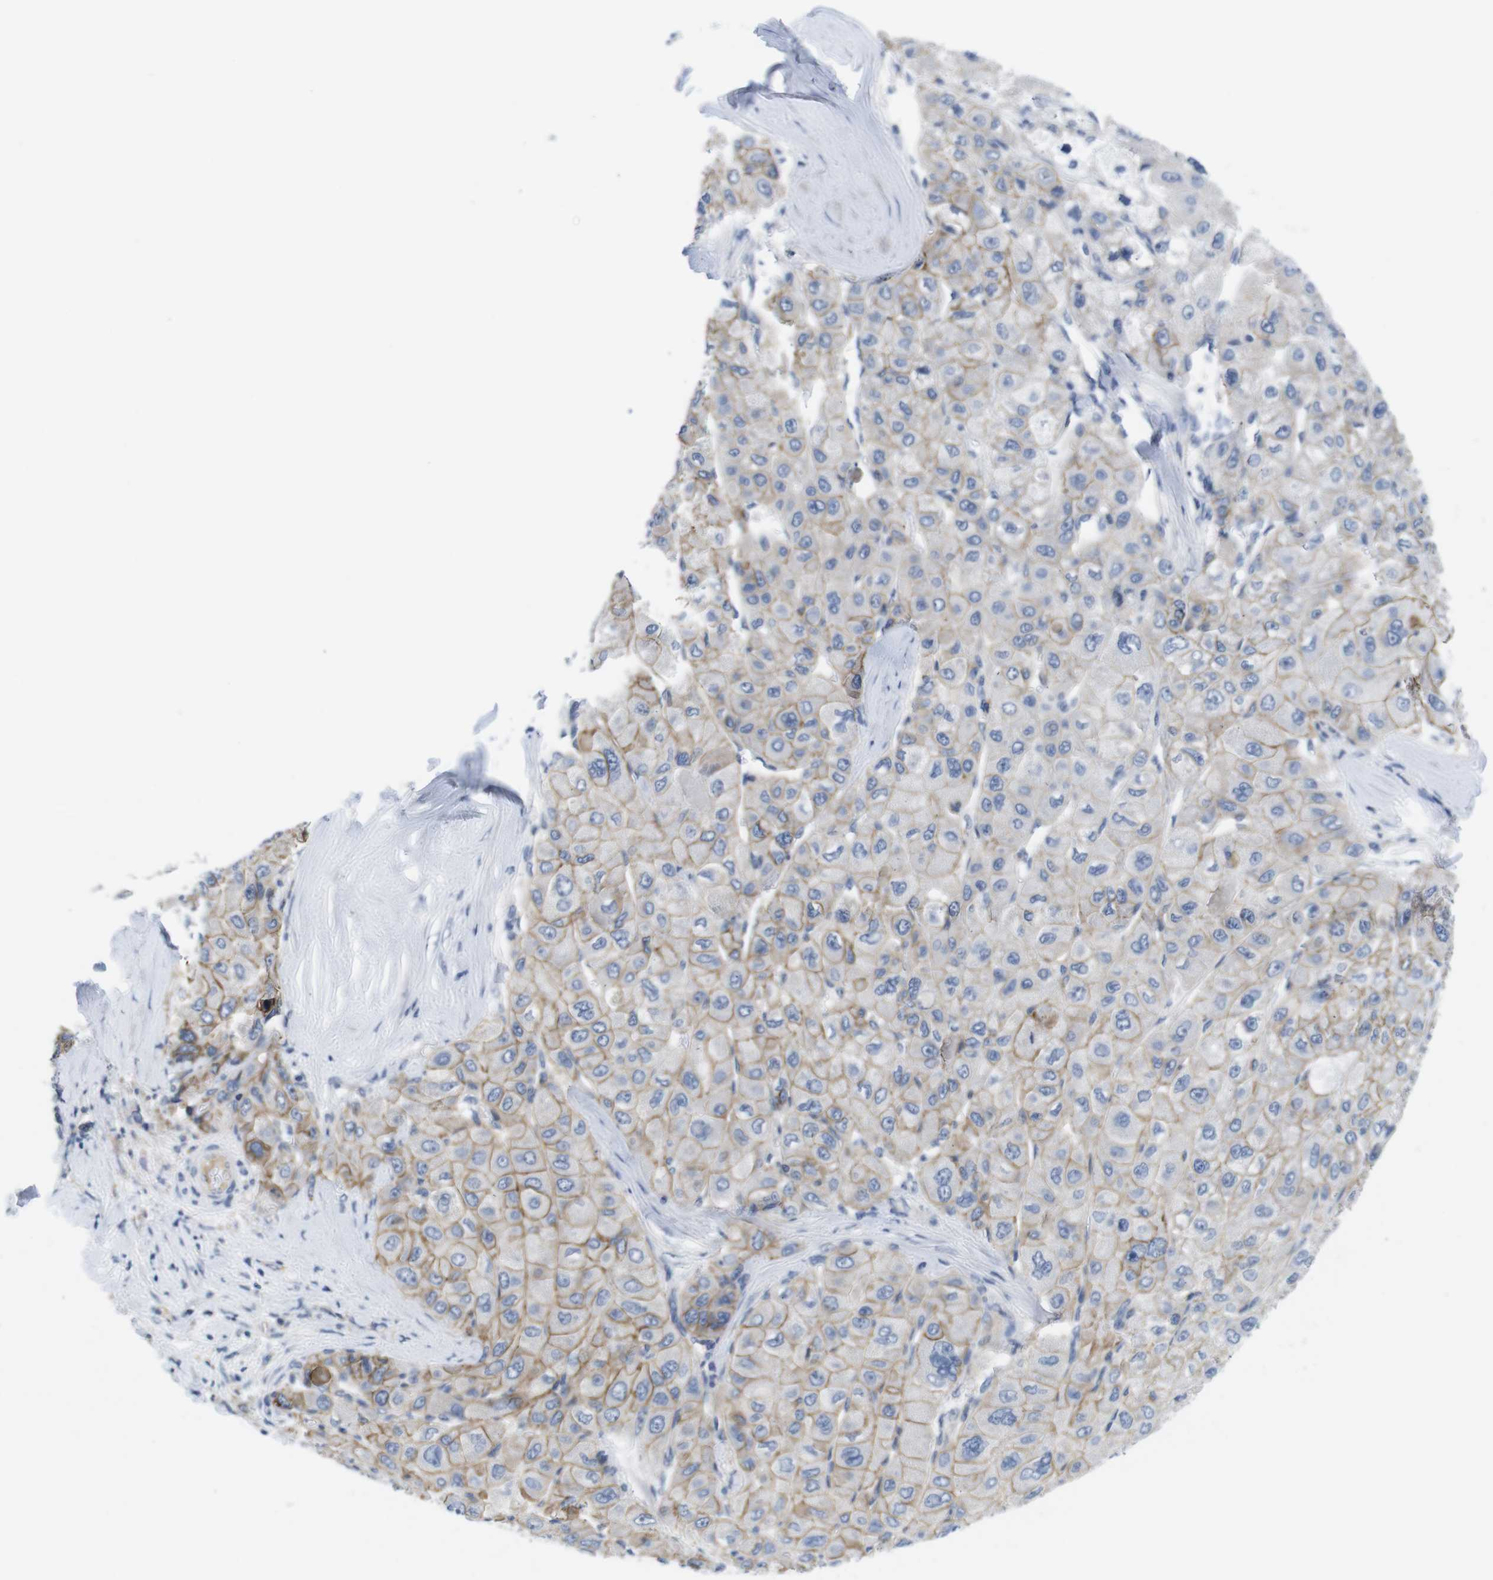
{"staining": {"intensity": "strong", "quantity": "25%-75%", "location": "cytoplasmic/membranous"}, "tissue": "liver cancer", "cell_type": "Tumor cells", "image_type": "cancer", "snomed": [{"axis": "morphology", "description": "Carcinoma, Hepatocellular, NOS"}, {"axis": "topography", "description": "Liver"}], "caption": "Tumor cells exhibit high levels of strong cytoplasmic/membranous staining in approximately 25%-75% of cells in hepatocellular carcinoma (liver).", "gene": "SCRIB", "patient": {"sex": "male", "age": 80}}